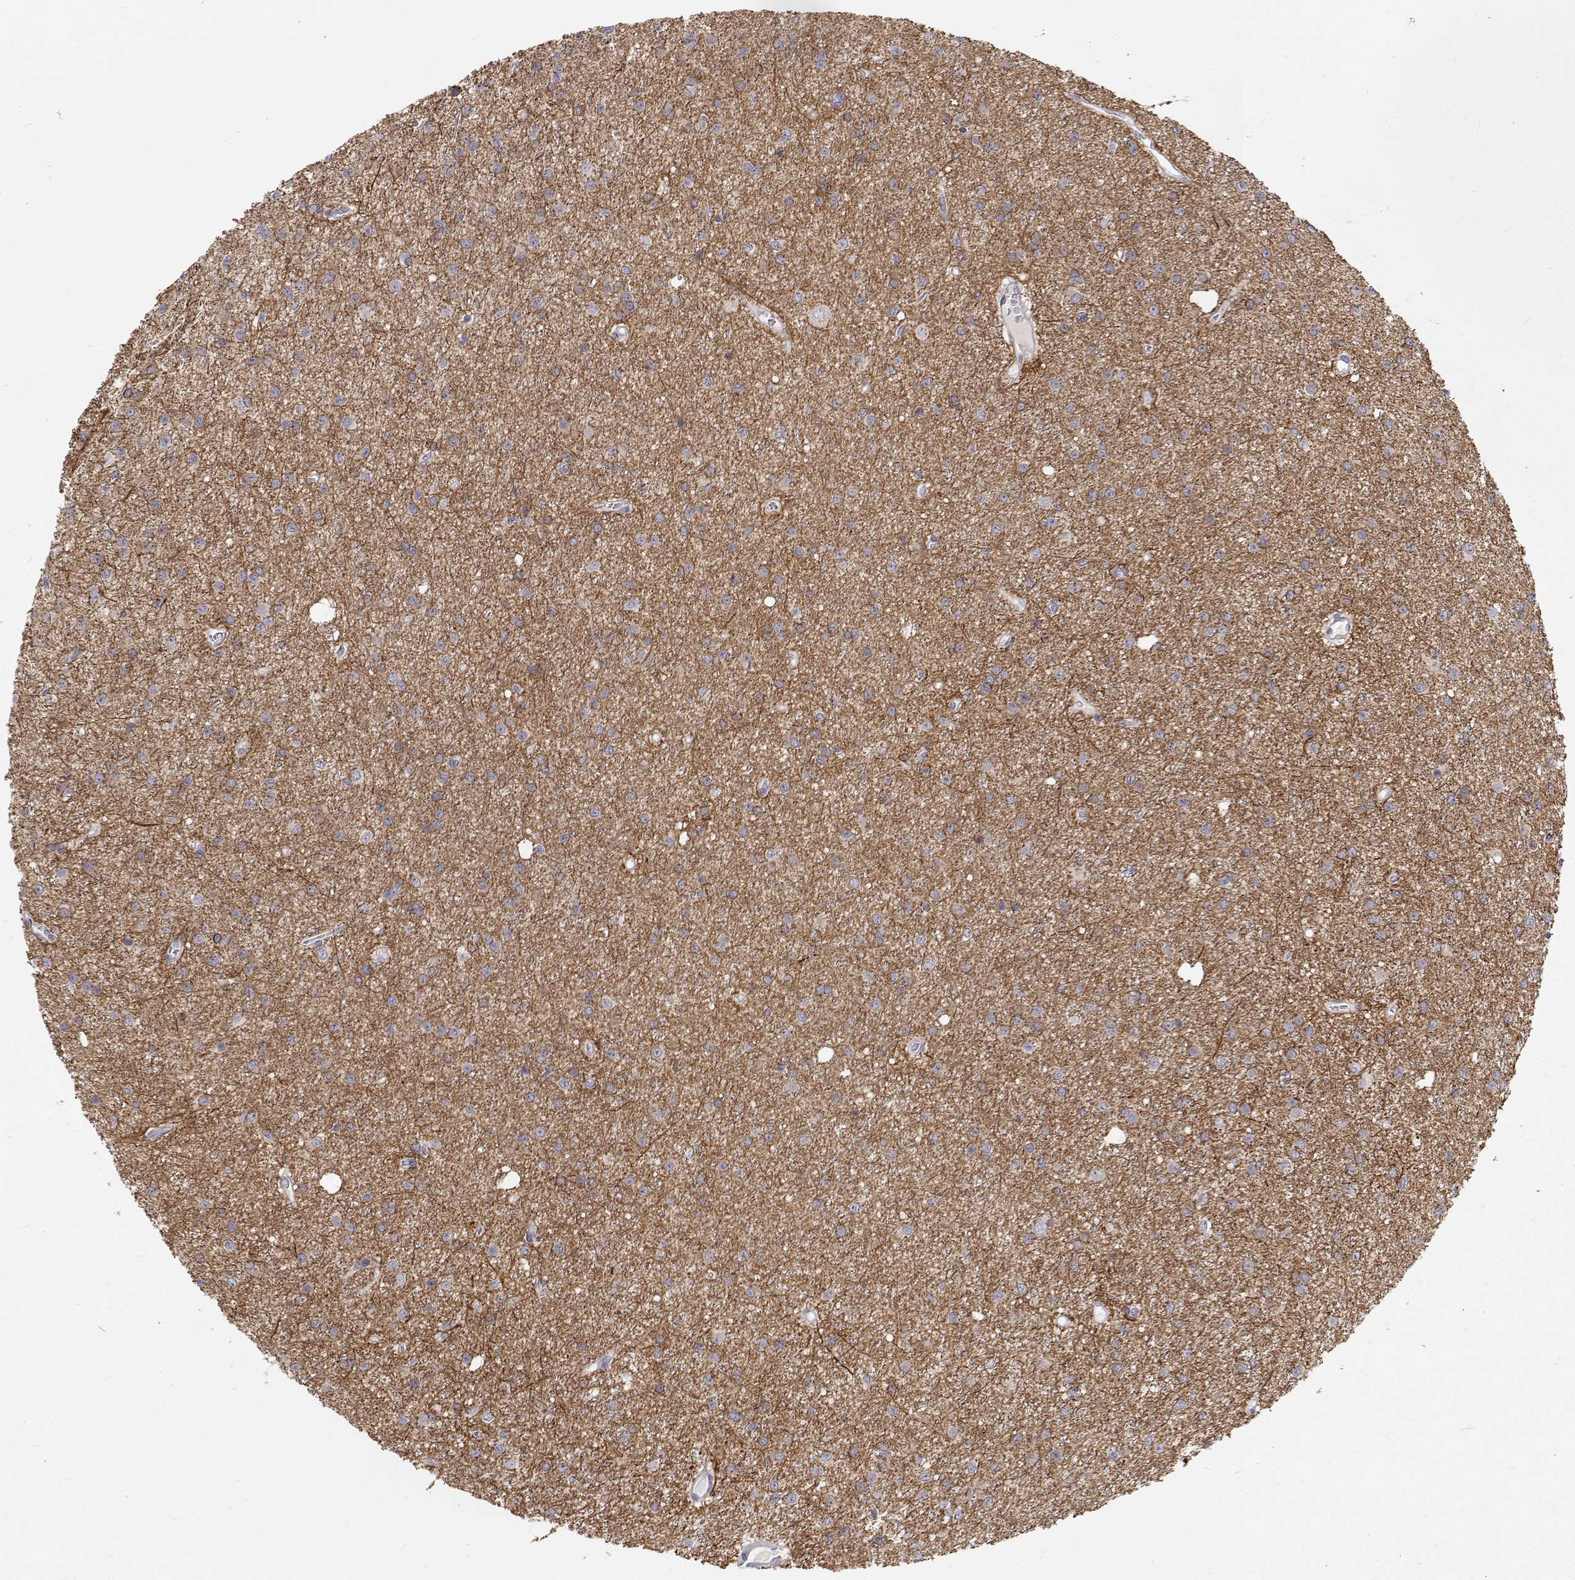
{"staining": {"intensity": "negative", "quantity": "none", "location": "none"}, "tissue": "glioma", "cell_type": "Tumor cells", "image_type": "cancer", "snomed": [{"axis": "morphology", "description": "Glioma, malignant, Low grade"}, {"axis": "topography", "description": "Brain"}], "caption": "This is a micrograph of immunohistochemistry (IHC) staining of glioma, which shows no staining in tumor cells.", "gene": "MYPN", "patient": {"sex": "male", "age": 27}}